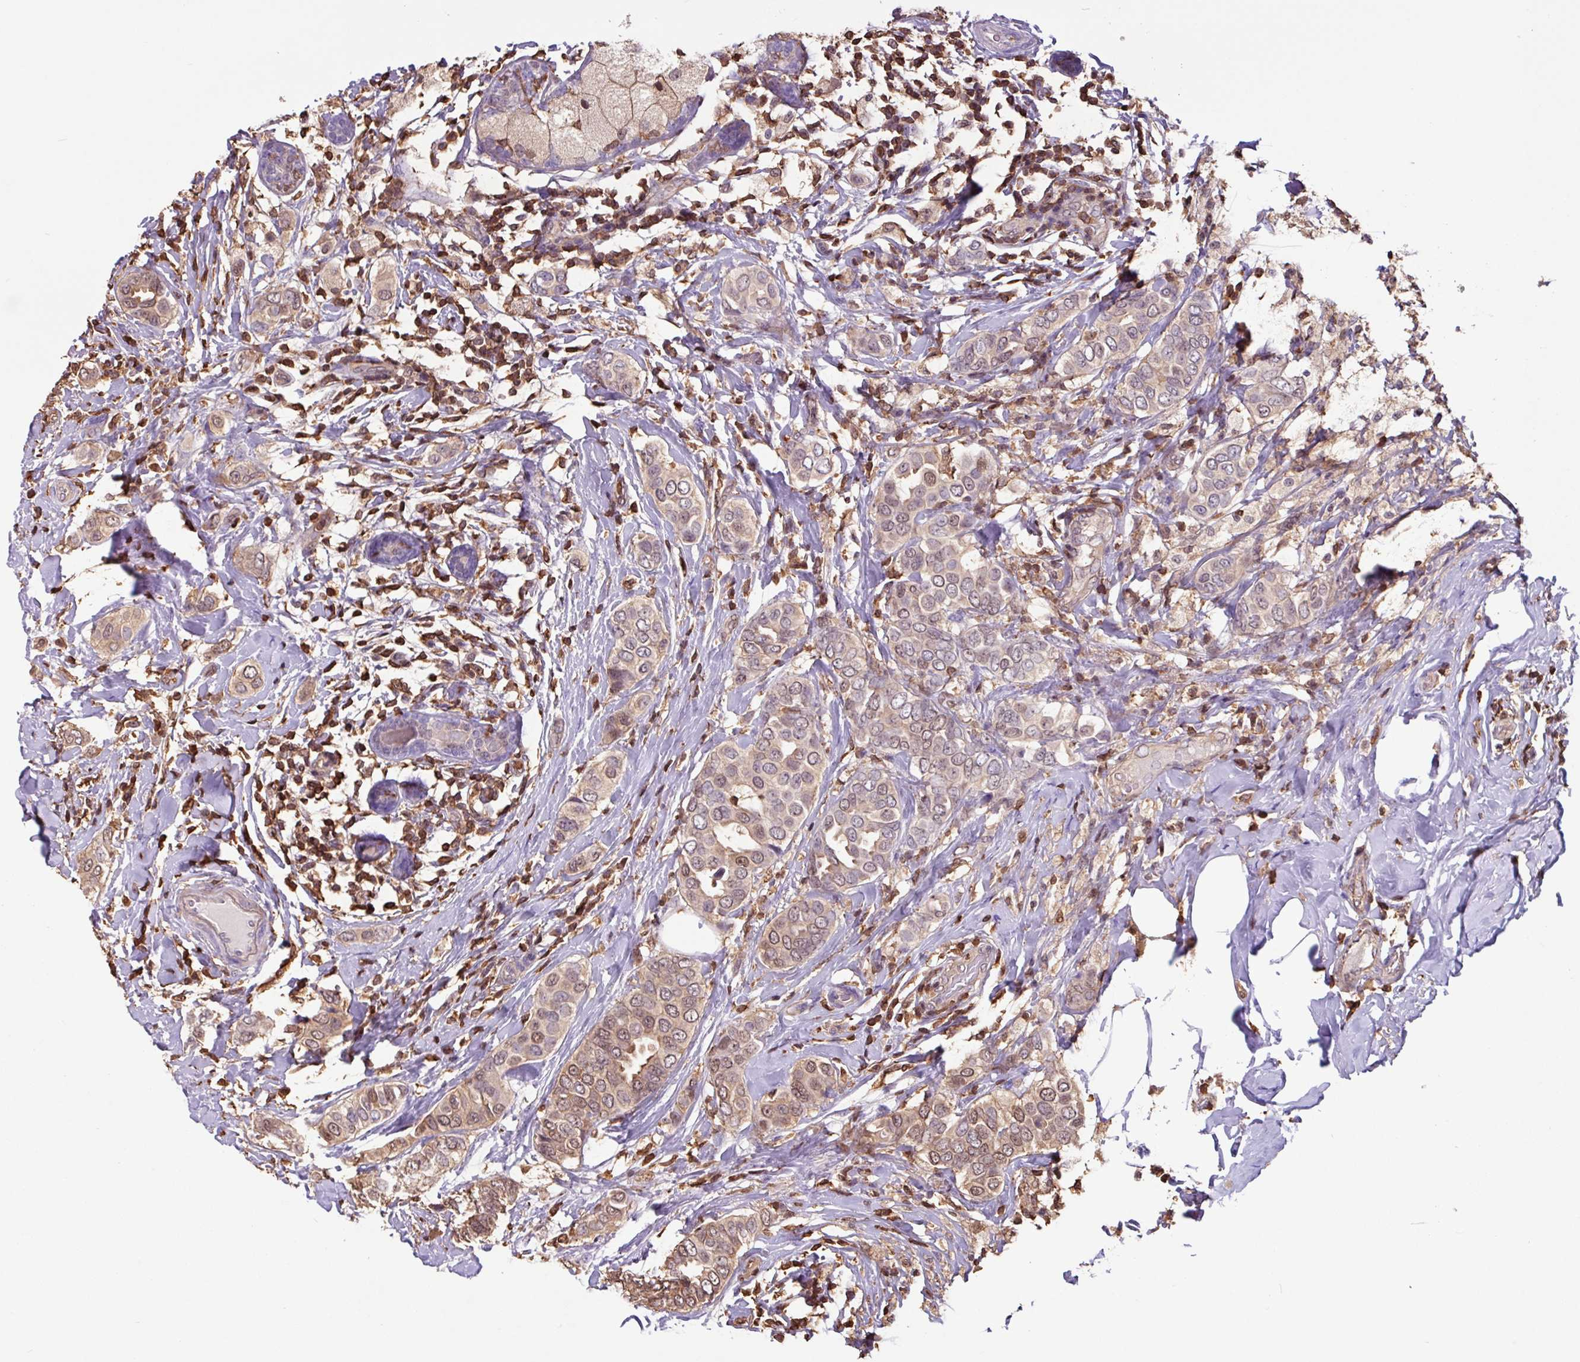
{"staining": {"intensity": "weak", "quantity": ">75%", "location": "cytoplasmic/membranous,nuclear"}, "tissue": "breast cancer", "cell_type": "Tumor cells", "image_type": "cancer", "snomed": [{"axis": "morphology", "description": "Lobular carcinoma"}, {"axis": "topography", "description": "Breast"}], "caption": "Brown immunohistochemical staining in human breast cancer exhibits weak cytoplasmic/membranous and nuclear staining in about >75% of tumor cells. The staining was performed using DAB to visualize the protein expression in brown, while the nuclei were stained in blue with hematoxylin (Magnification: 20x).", "gene": "ARHGDIB", "patient": {"sex": "female", "age": 51}}